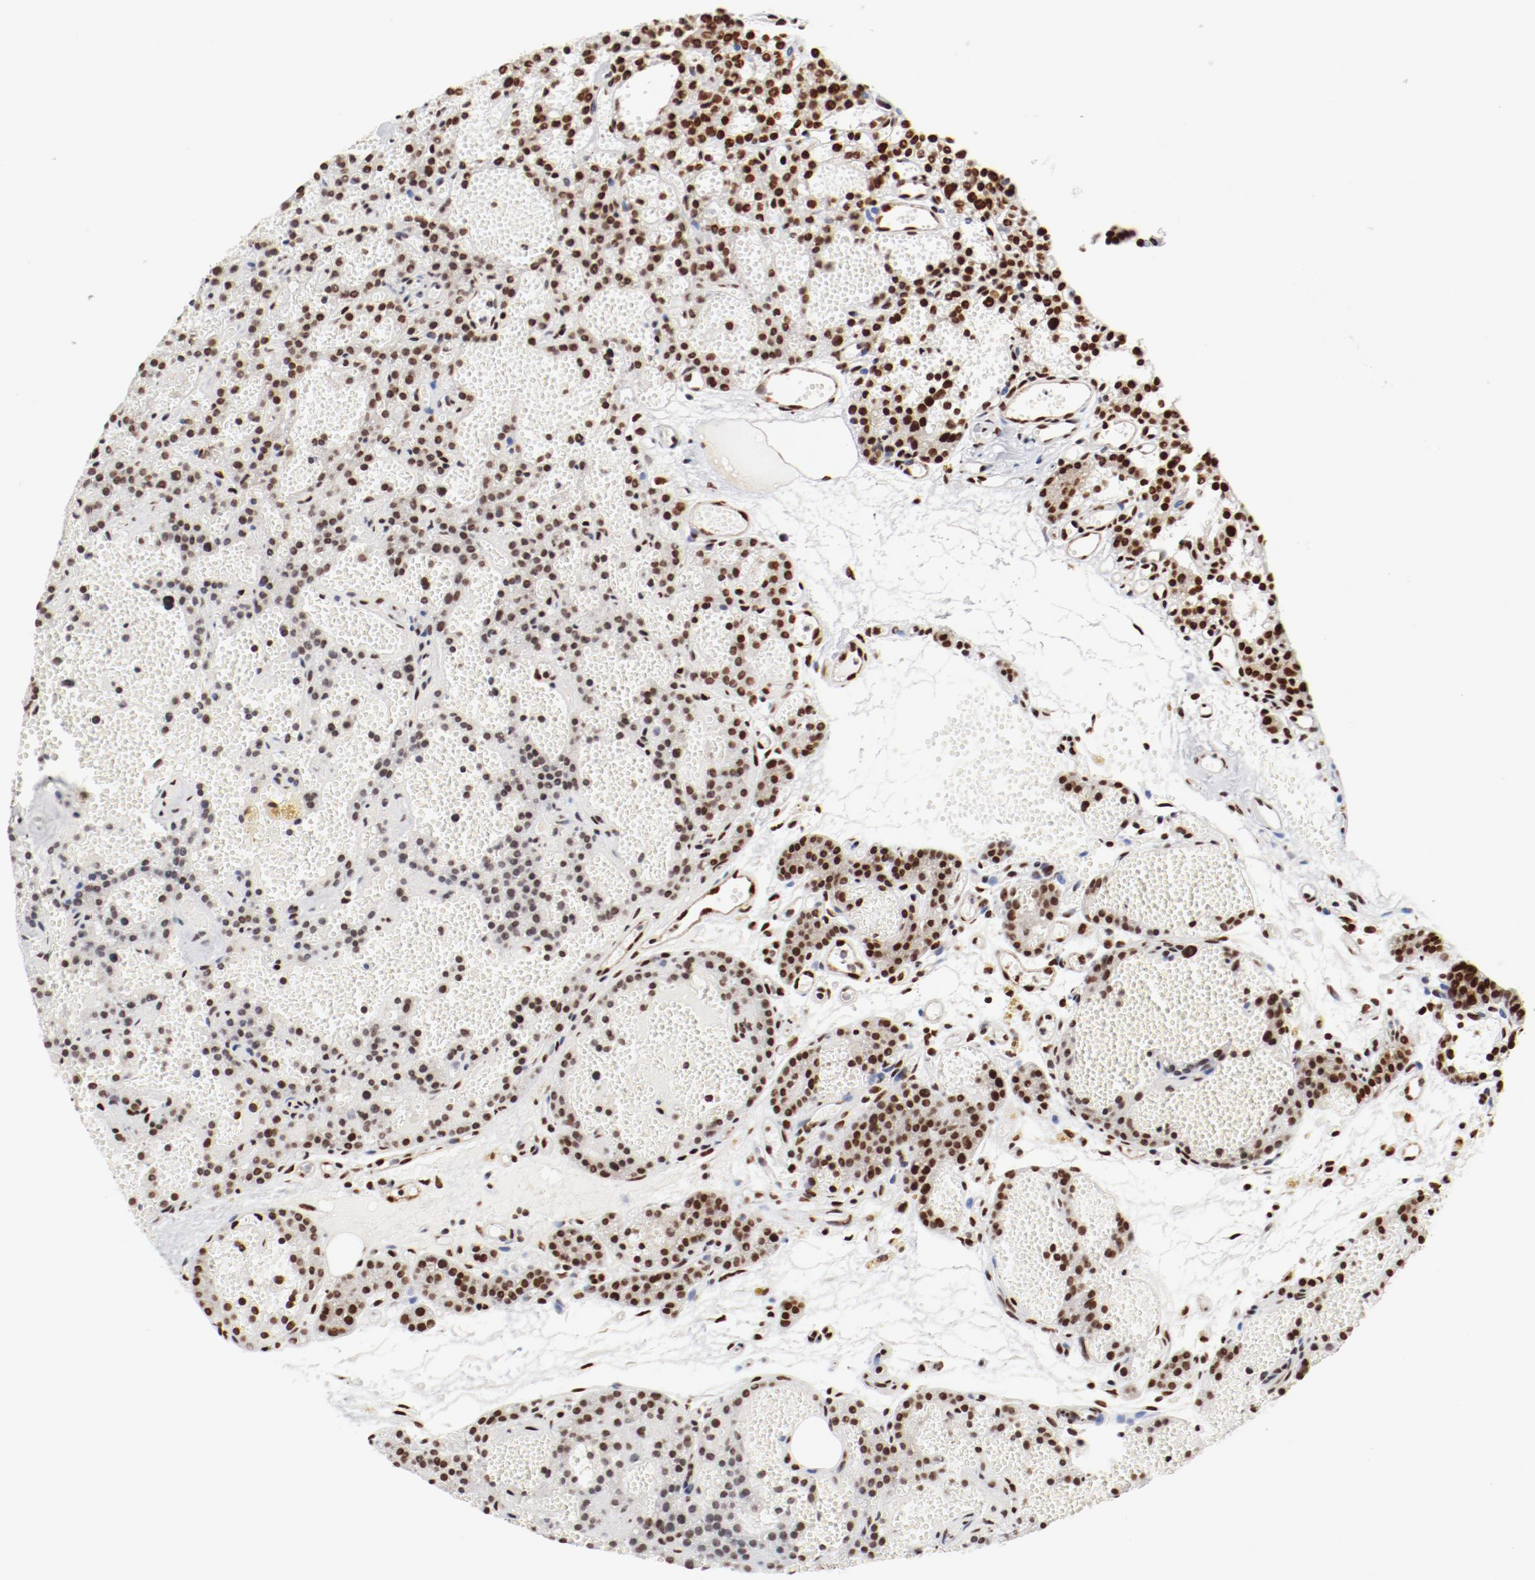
{"staining": {"intensity": "strong", "quantity": ">75%", "location": "nuclear"}, "tissue": "parathyroid gland", "cell_type": "Glandular cells", "image_type": "normal", "snomed": [{"axis": "morphology", "description": "Normal tissue, NOS"}, {"axis": "topography", "description": "Parathyroid gland"}], "caption": "Immunohistochemical staining of unremarkable parathyroid gland exhibits strong nuclear protein expression in about >75% of glandular cells.", "gene": "CTBP1", "patient": {"sex": "male", "age": 25}}